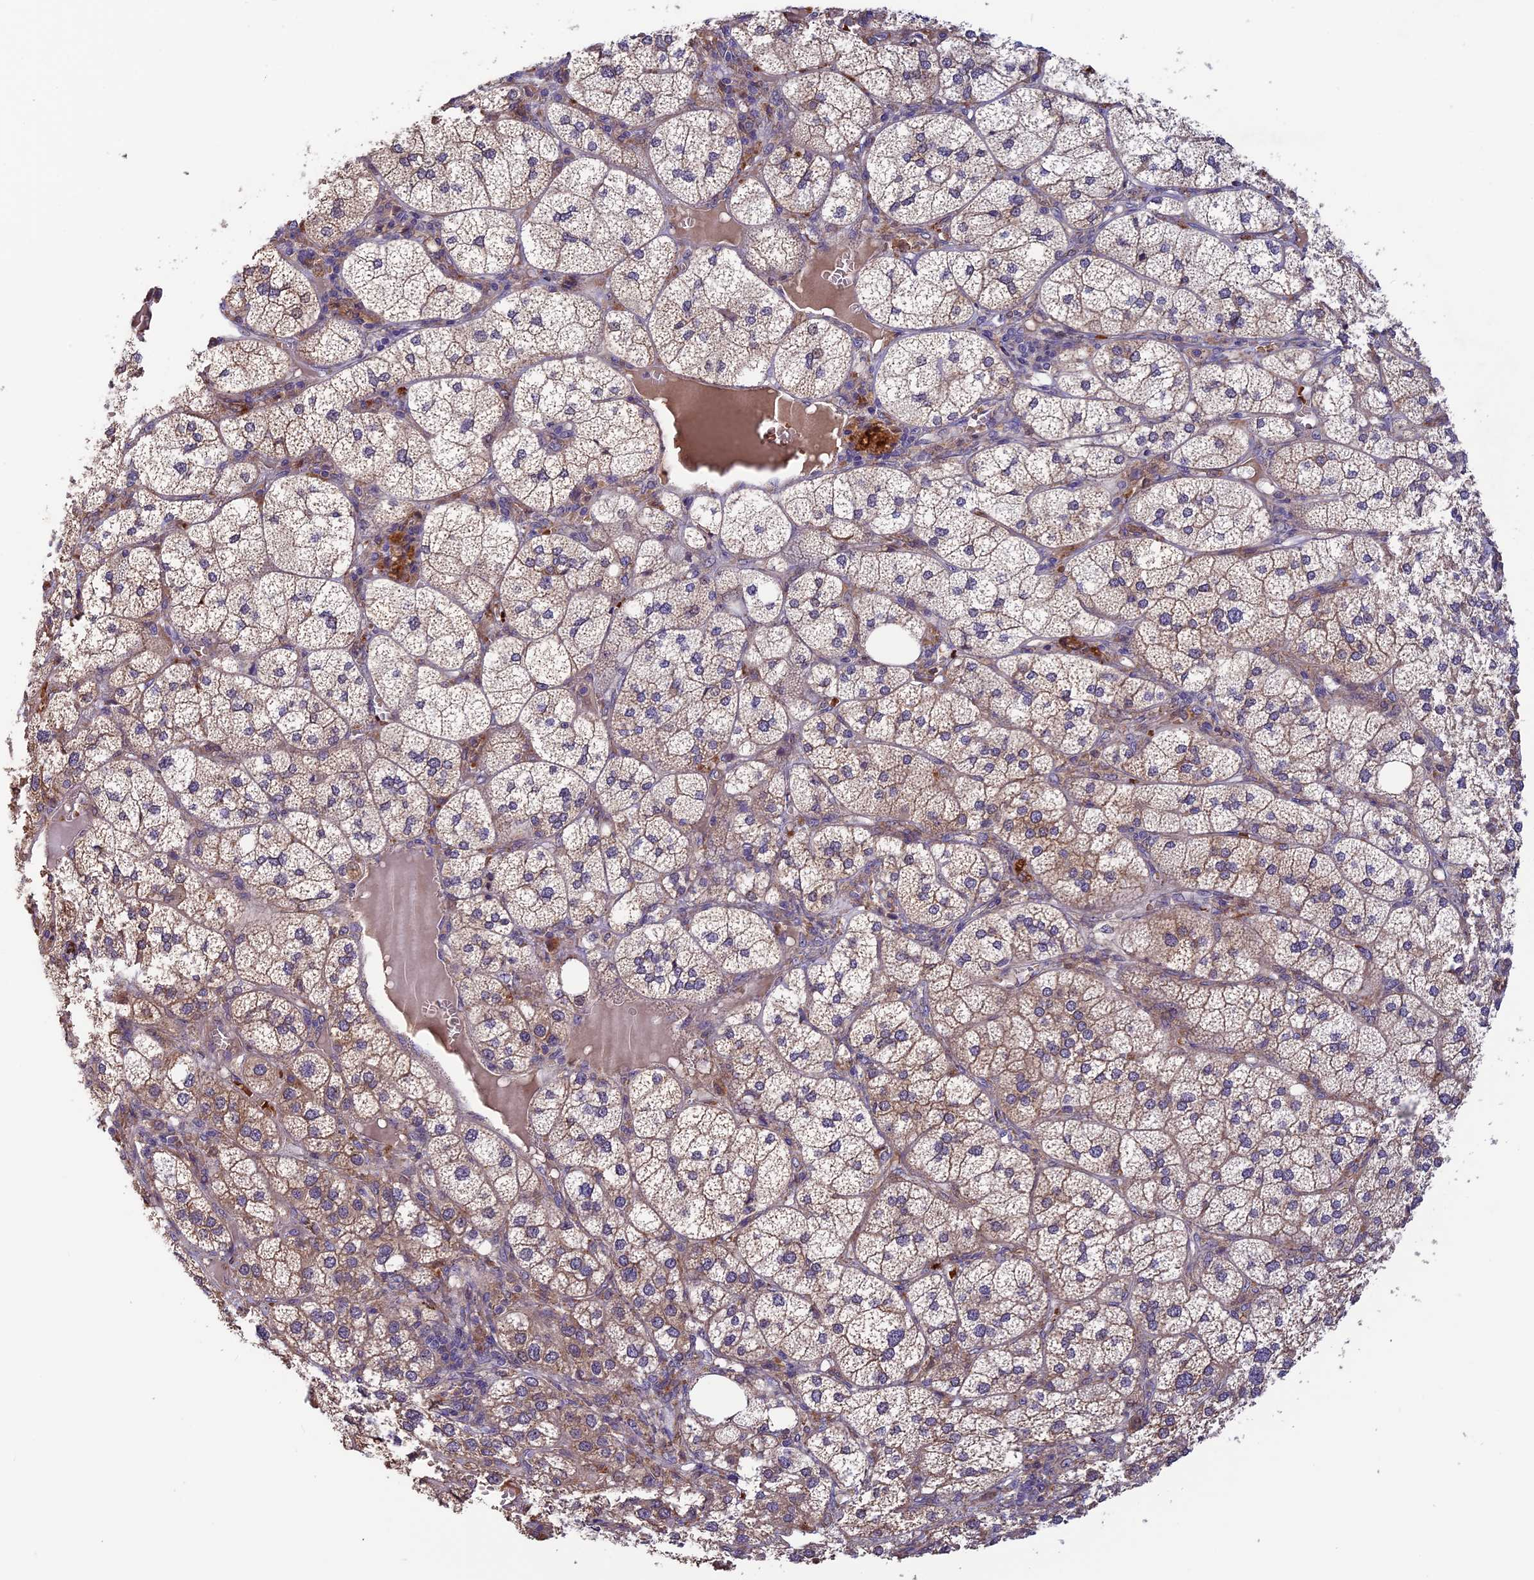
{"staining": {"intensity": "moderate", "quantity": "25%-75%", "location": "cytoplasmic/membranous"}, "tissue": "adrenal gland", "cell_type": "Glandular cells", "image_type": "normal", "snomed": [{"axis": "morphology", "description": "Normal tissue, NOS"}, {"axis": "topography", "description": "Adrenal gland"}], "caption": "Protein staining demonstrates moderate cytoplasmic/membranous staining in approximately 25%-75% of glandular cells in normal adrenal gland.", "gene": "CCDC9B", "patient": {"sex": "female", "age": 61}}